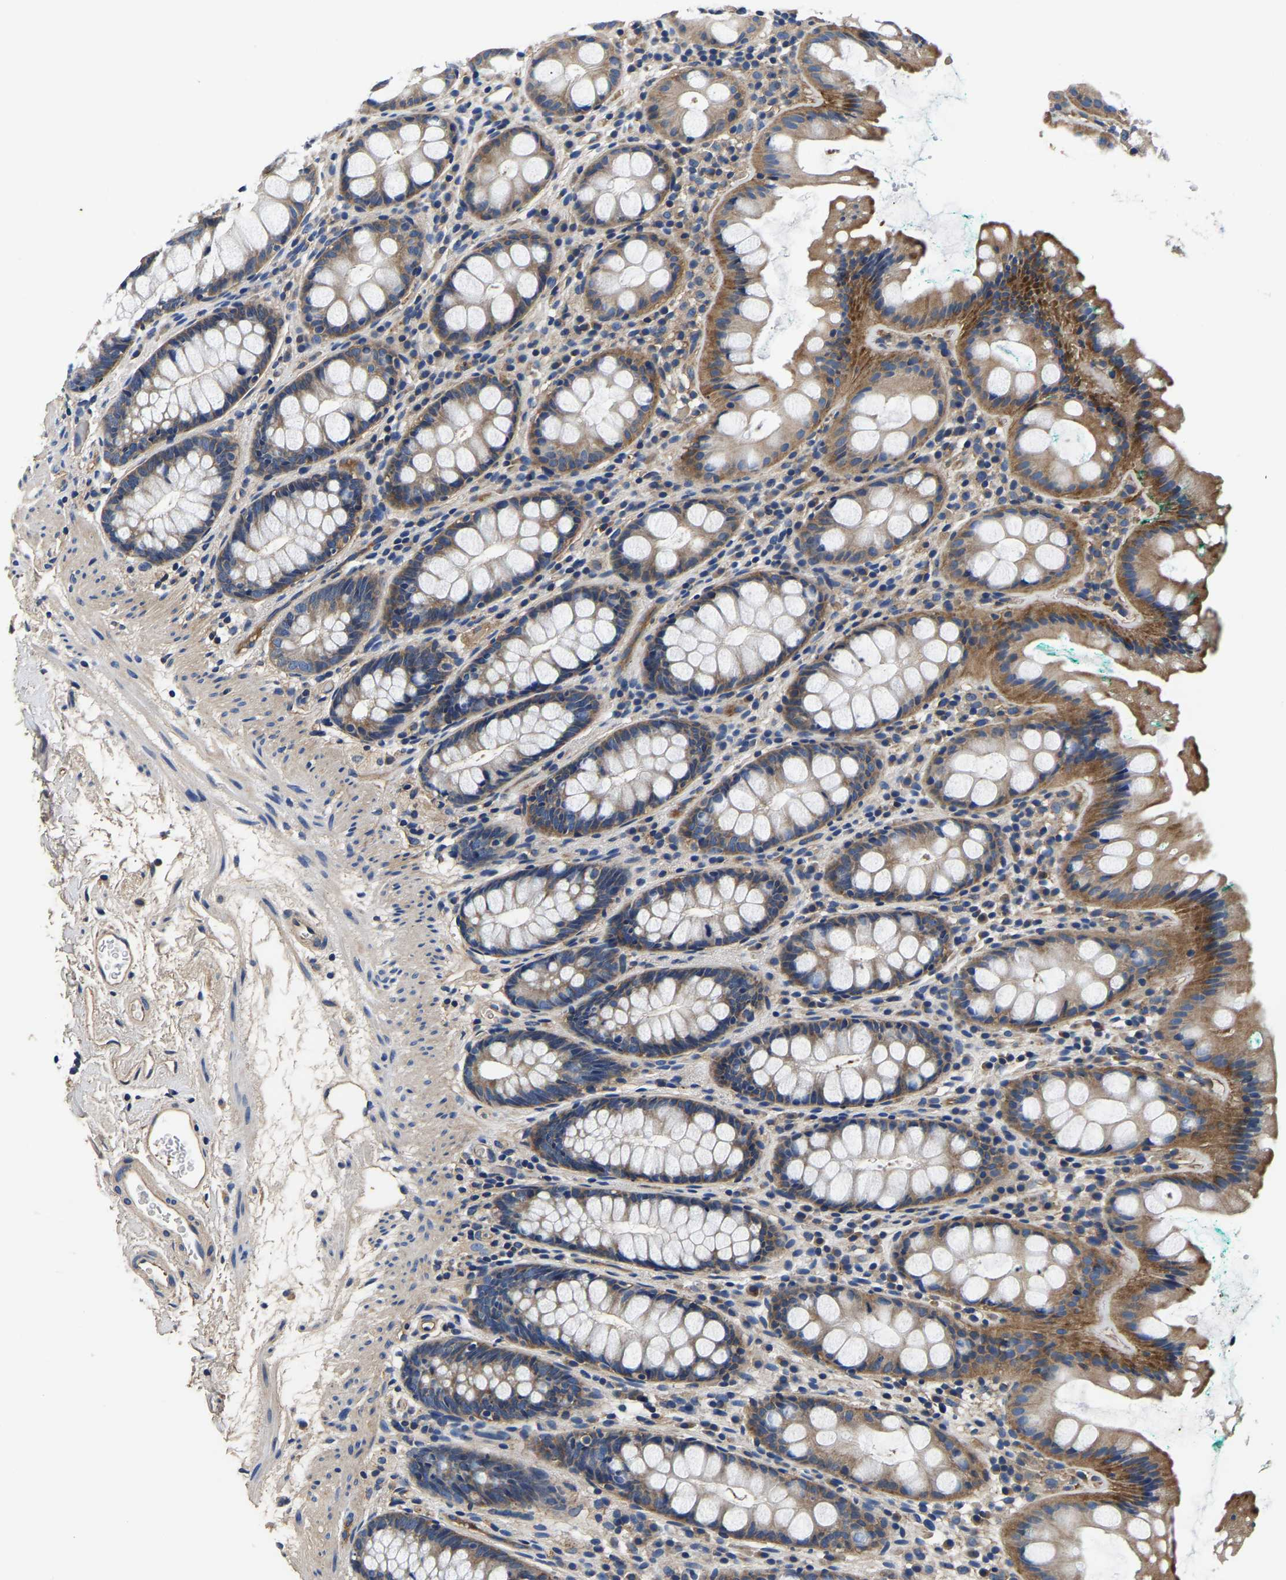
{"staining": {"intensity": "moderate", "quantity": ">75%", "location": "cytoplasmic/membranous"}, "tissue": "rectum", "cell_type": "Glandular cells", "image_type": "normal", "snomed": [{"axis": "morphology", "description": "Normal tissue, NOS"}, {"axis": "topography", "description": "Rectum"}], "caption": "Moderate cytoplasmic/membranous staining is present in about >75% of glandular cells in normal rectum. (Stains: DAB (3,3'-diaminobenzidine) in brown, nuclei in blue, Microscopy: brightfield microscopy at high magnification).", "gene": "SH3GLB1", "patient": {"sex": "female", "age": 65}}